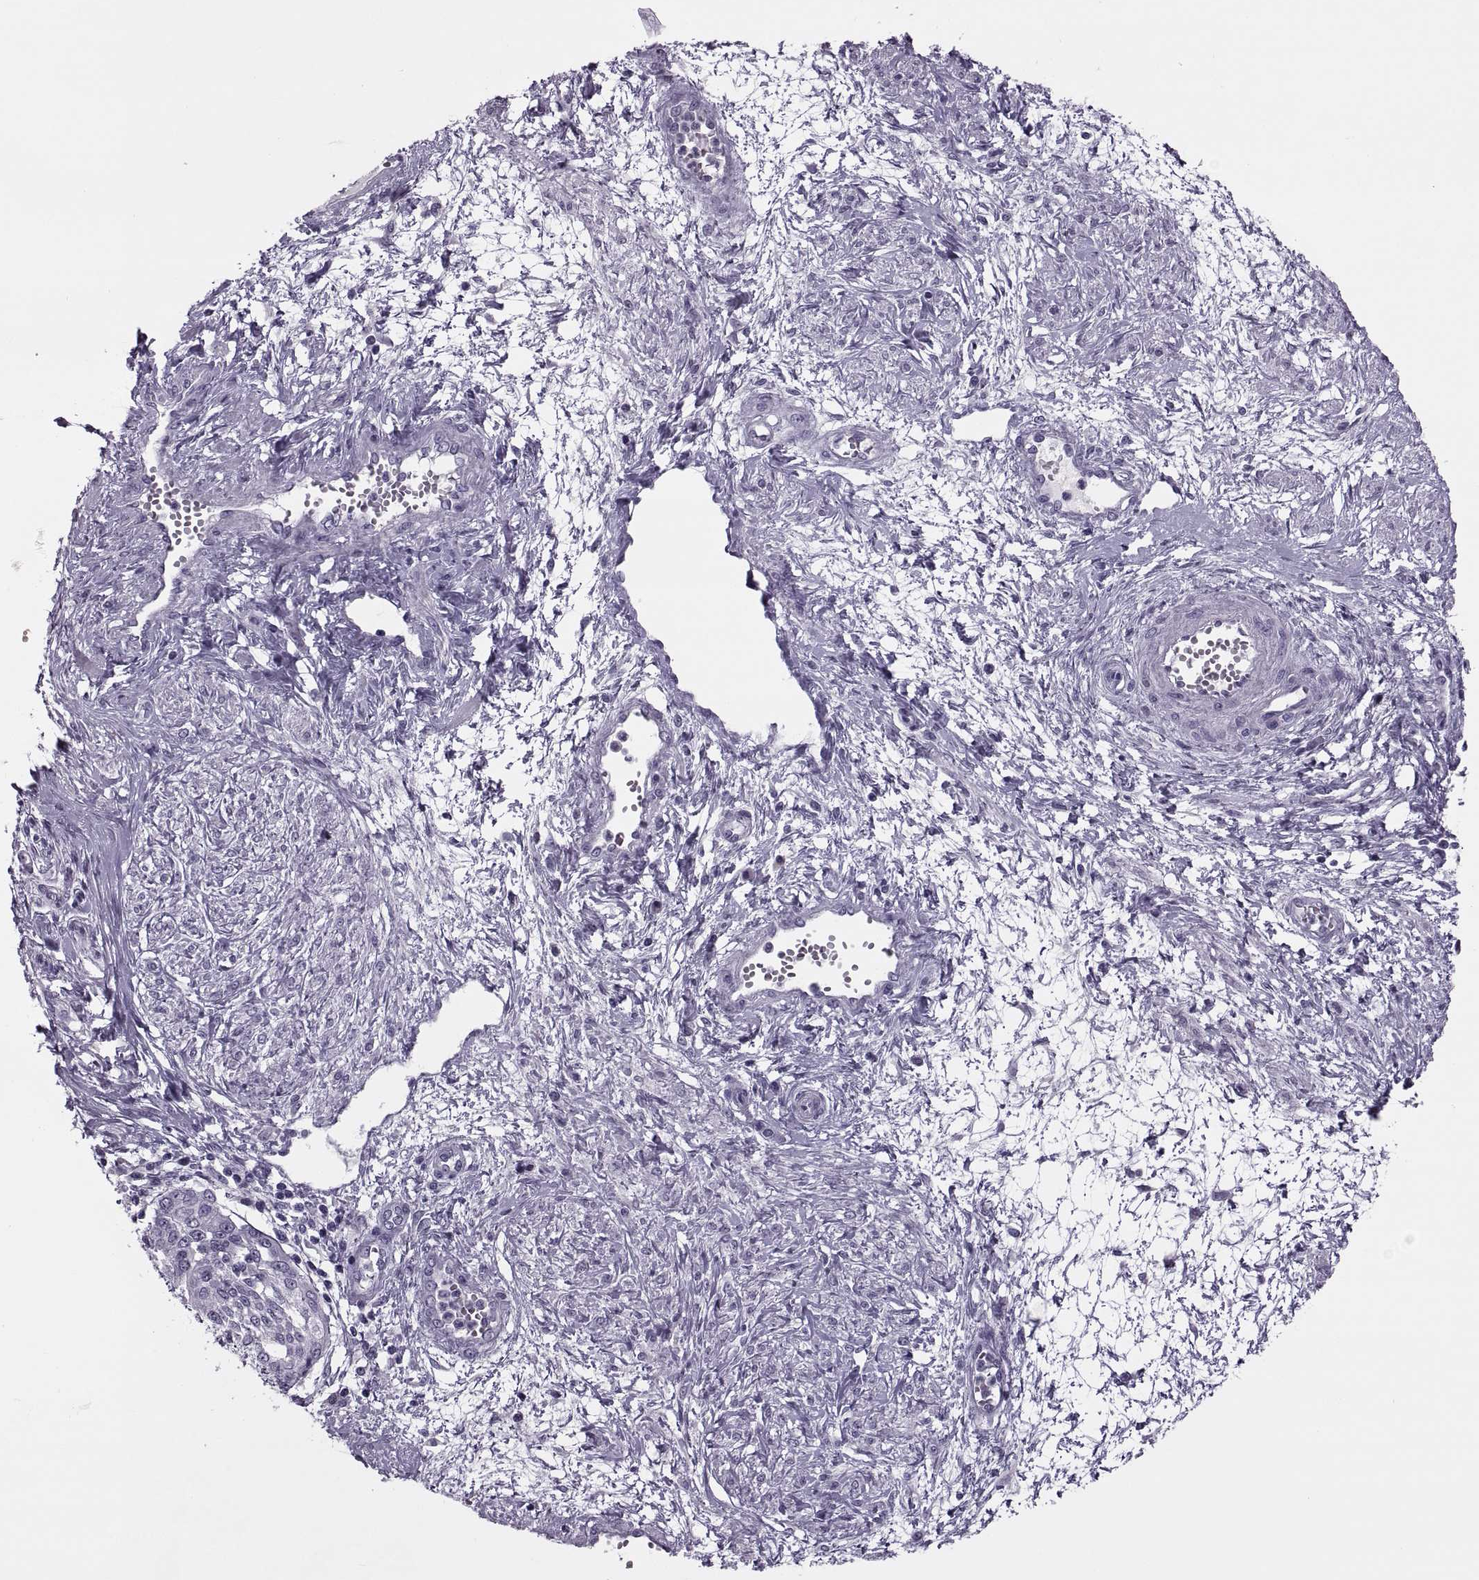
{"staining": {"intensity": "negative", "quantity": "none", "location": "none"}, "tissue": "cervical cancer", "cell_type": "Tumor cells", "image_type": "cancer", "snomed": [{"axis": "morphology", "description": "Squamous cell carcinoma, NOS"}, {"axis": "topography", "description": "Cervix"}], "caption": "A histopathology image of squamous cell carcinoma (cervical) stained for a protein demonstrates no brown staining in tumor cells.", "gene": "SYNGR4", "patient": {"sex": "female", "age": 34}}